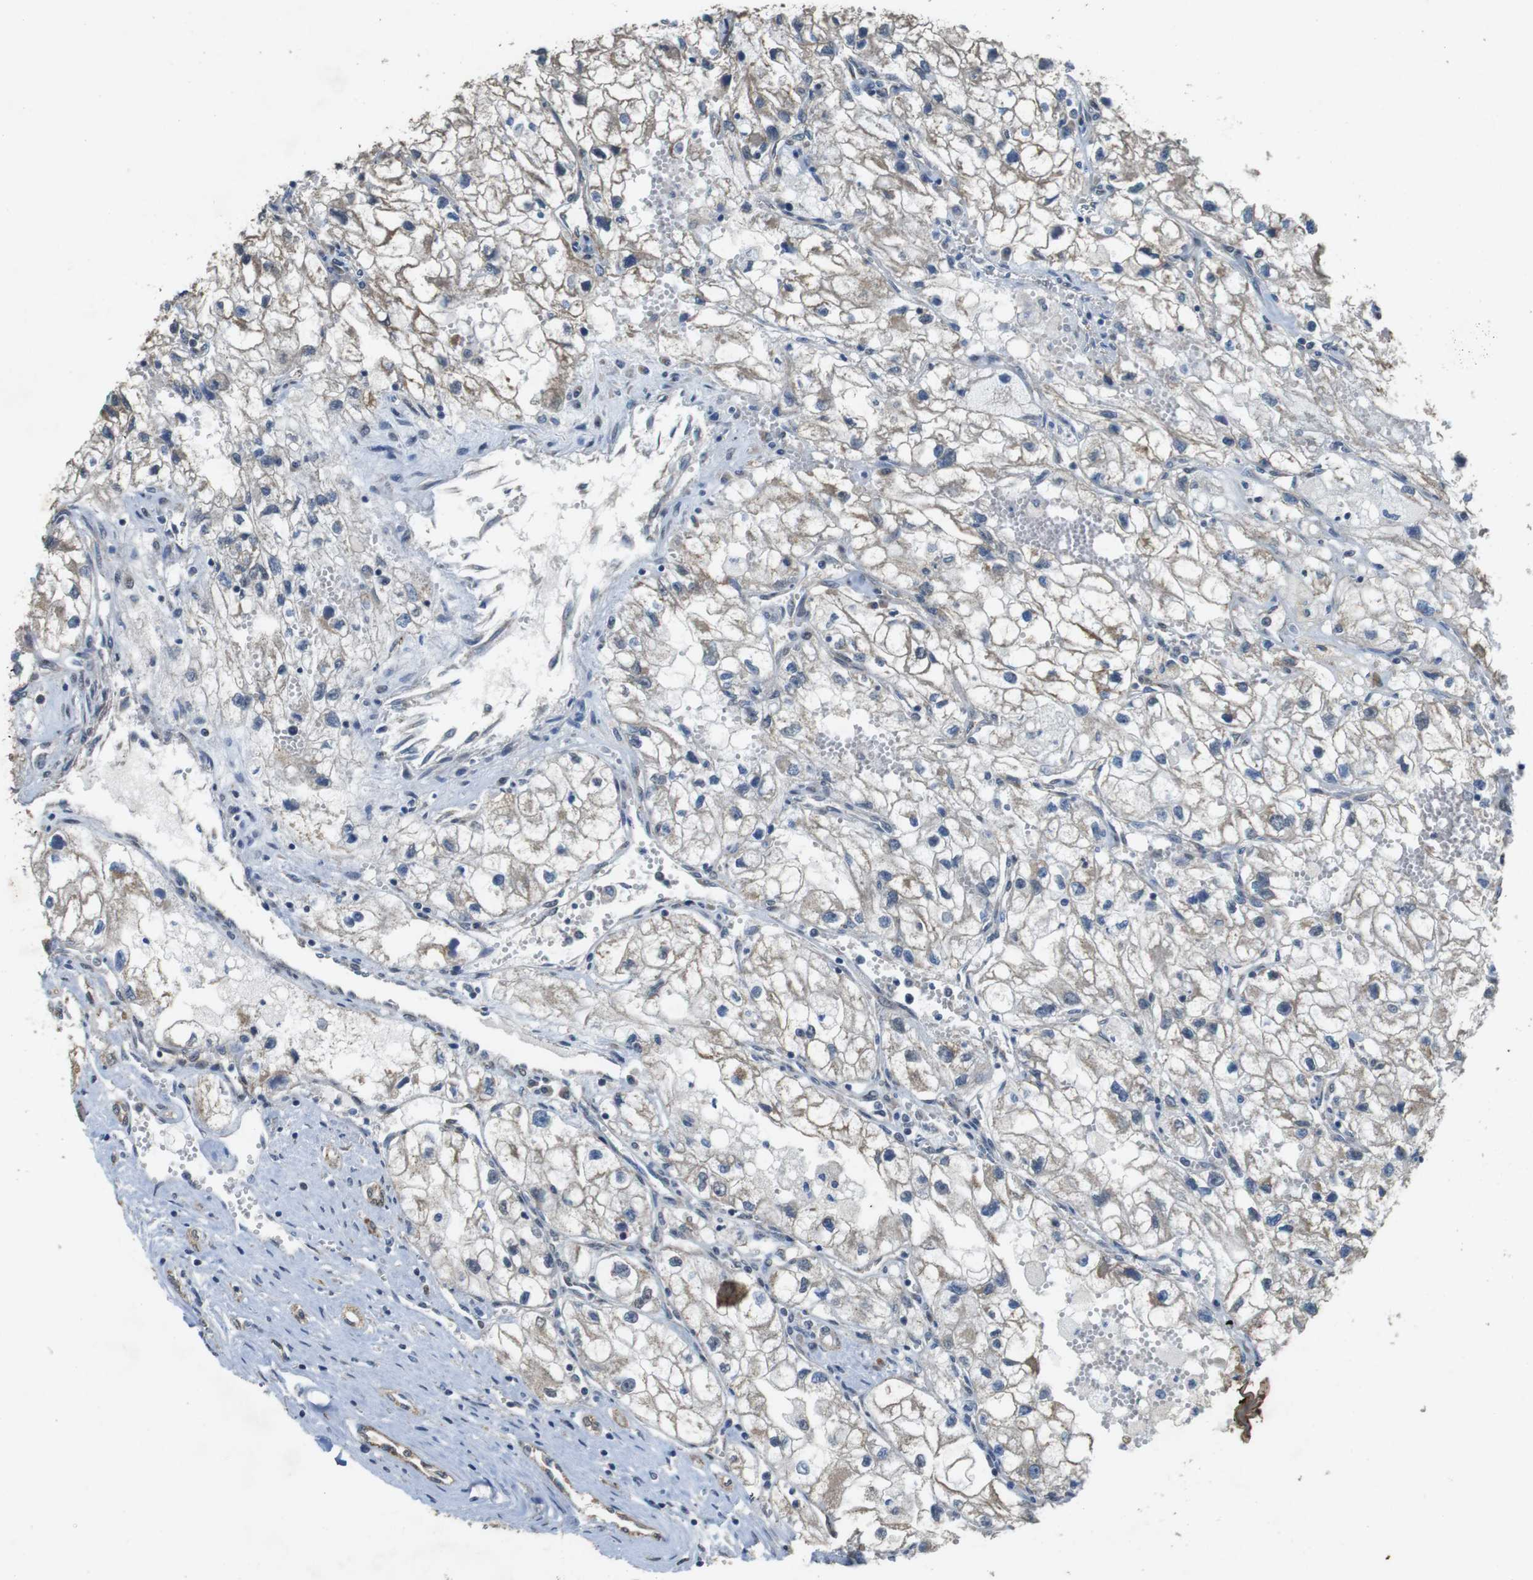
{"staining": {"intensity": "weak", "quantity": "<25%", "location": "cytoplasmic/membranous"}, "tissue": "renal cancer", "cell_type": "Tumor cells", "image_type": "cancer", "snomed": [{"axis": "morphology", "description": "Adenocarcinoma, NOS"}, {"axis": "topography", "description": "Kidney"}], "caption": "An image of human adenocarcinoma (renal) is negative for staining in tumor cells.", "gene": "CLDN7", "patient": {"sex": "female", "age": 70}}